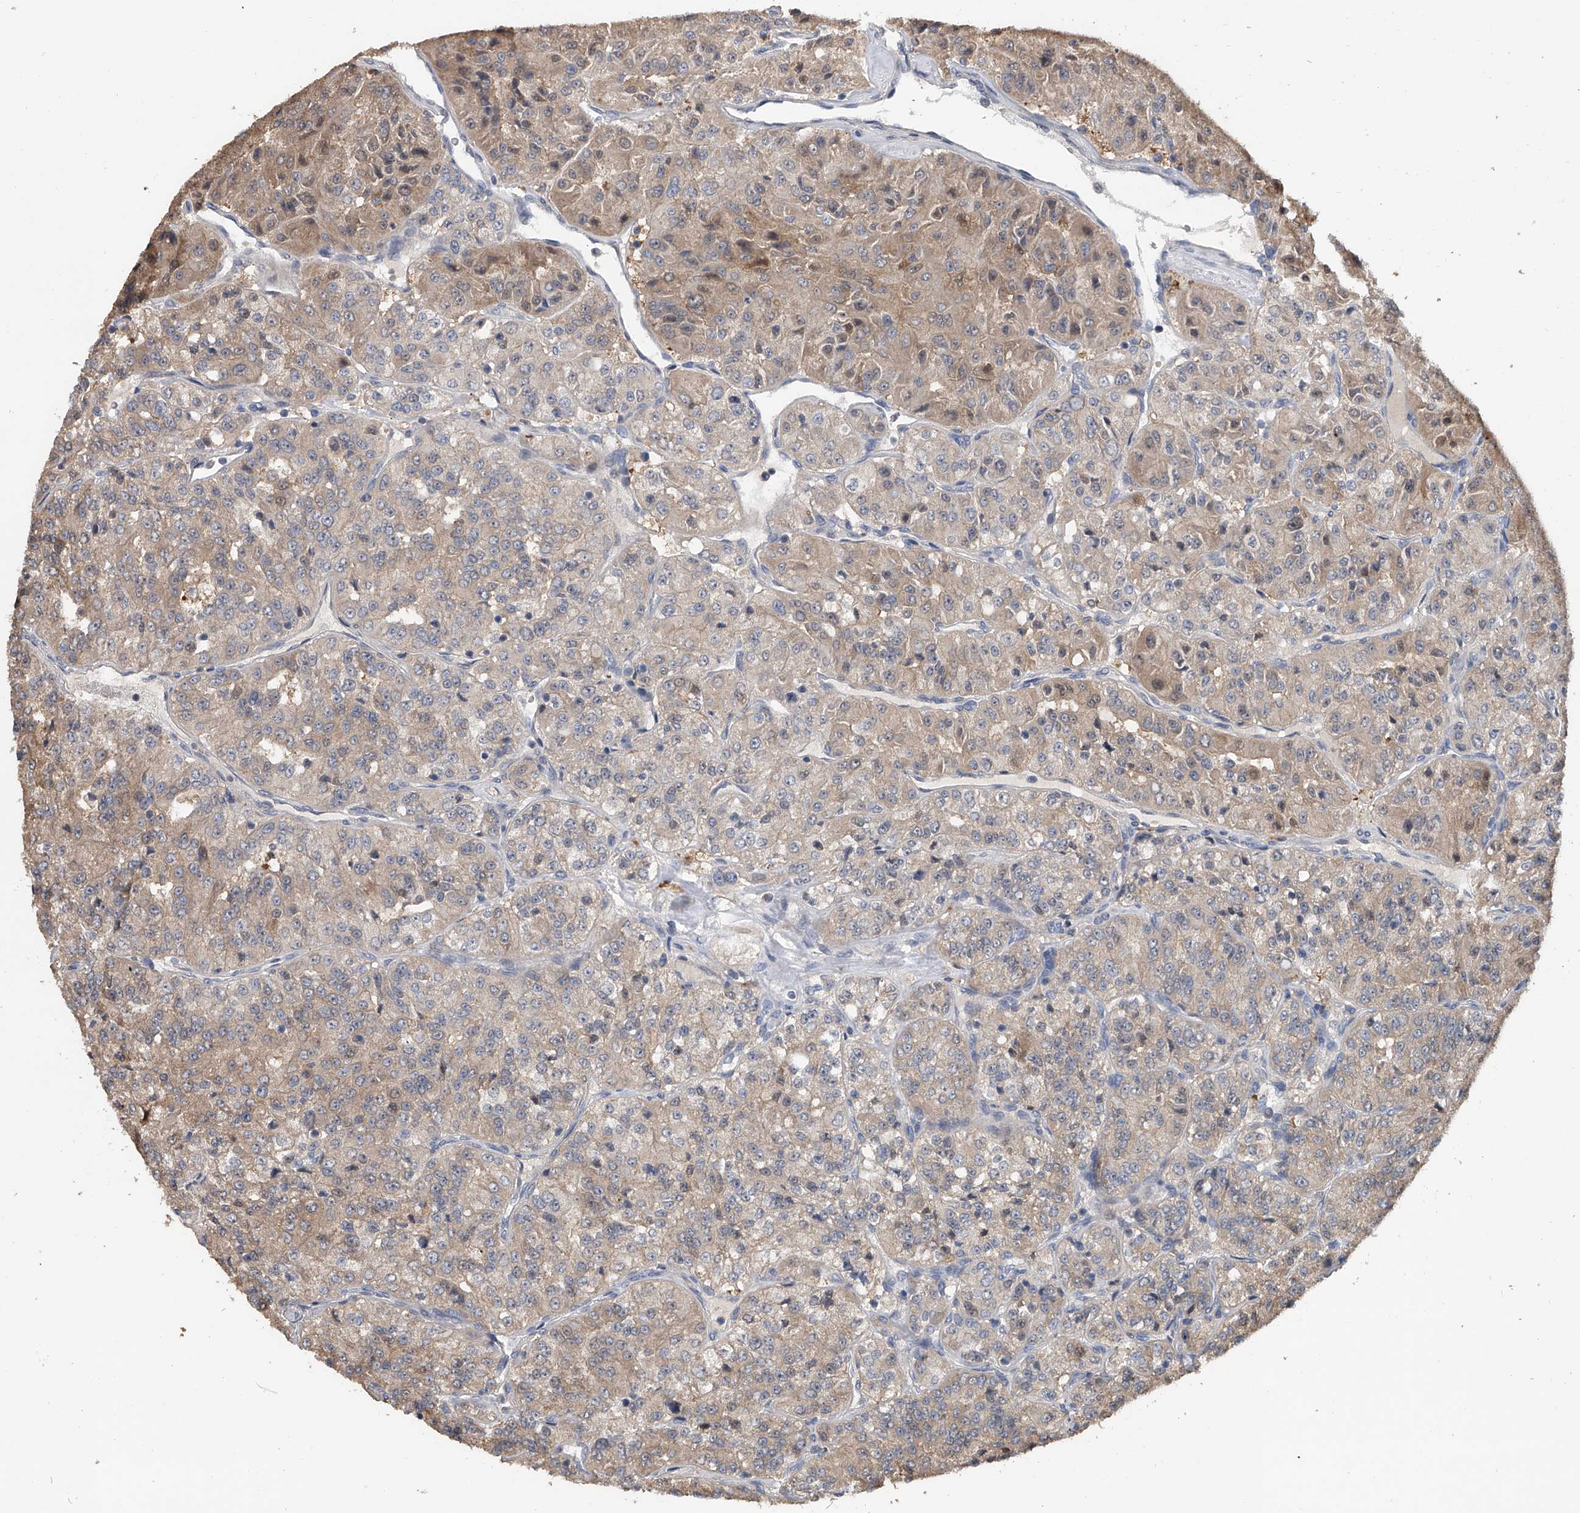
{"staining": {"intensity": "moderate", "quantity": "25%-75%", "location": "cytoplasmic/membranous"}, "tissue": "renal cancer", "cell_type": "Tumor cells", "image_type": "cancer", "snomed": [{"axis": "morphology", "description": "Adenocarcinoma, NOS"}, {"axis": "topography", "description": "Kidney"}], "caption": "Protein positivity by immunohistochemistry (IHC) reveals moderate cytoplasmic/membranous staining in about 25%-75% of tumor cells in renal adenocarcinoma.", "gene": "DOCK9", "patient": {"sex": "female", "age": 63}}